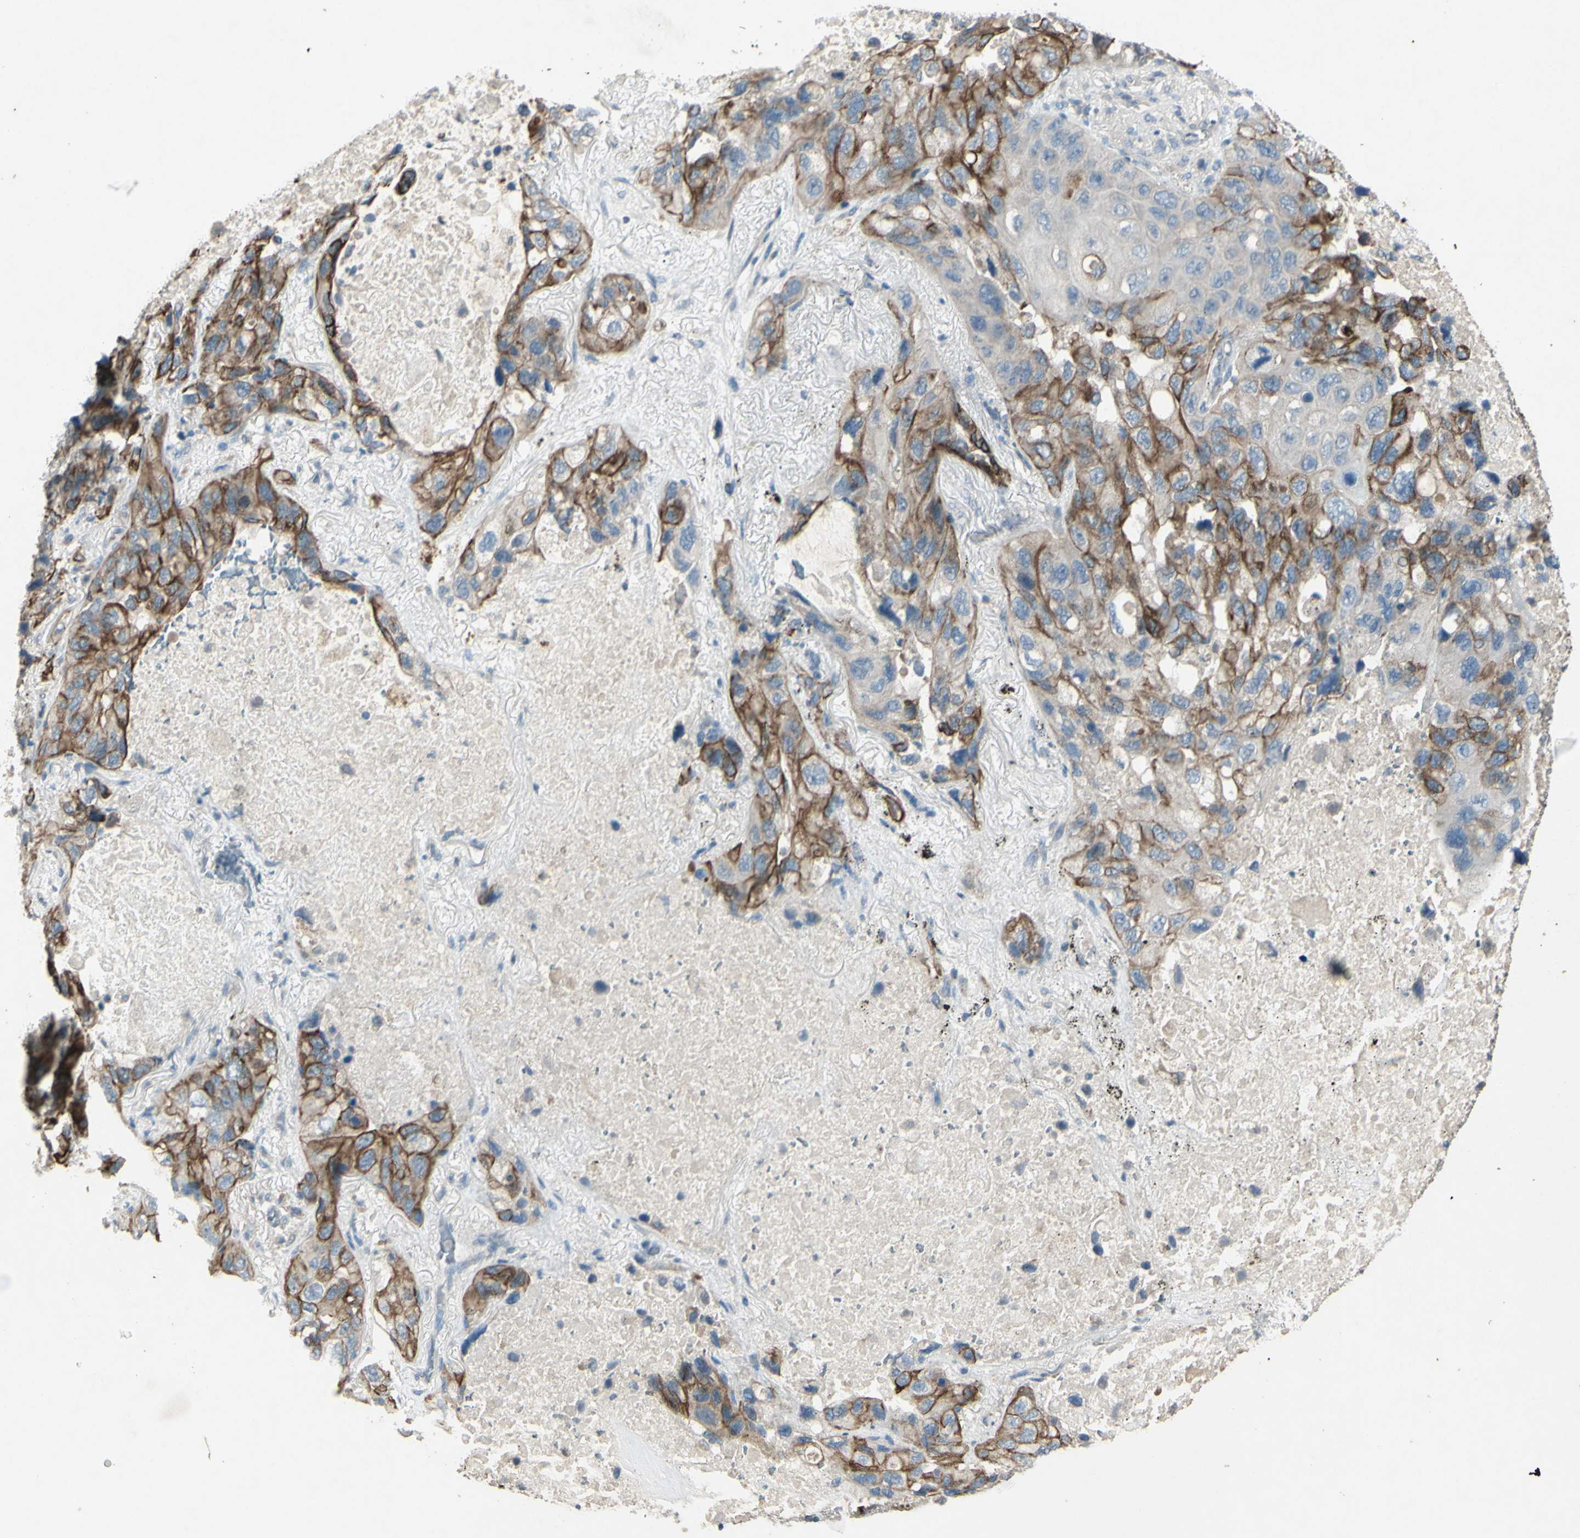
{"staining": {"intensity": "strong", "quantity": ">75%", "location": "cytoplasmic/membranous"}, "tissue": "lung cancer", "cell_type": "Tumor cells", "image_type": "cancer", "snomed": [{"axis": "morphology", "description": "Squamous cell carcinoma, NOS"}, {"axis": "topography", "description": "Lung"}], "caption": "Lung cancer (squamous cell carcinoma) tissue exhibits strong cytoplasmic/membranous staining in about >75% of tumor cells (Stains: DAB in brown, nuclei in blue, Microscopy: brightfield microscopy at high magnification).", "gene": "TIMM21", "patient": {"sex": "female", "age": 73}}